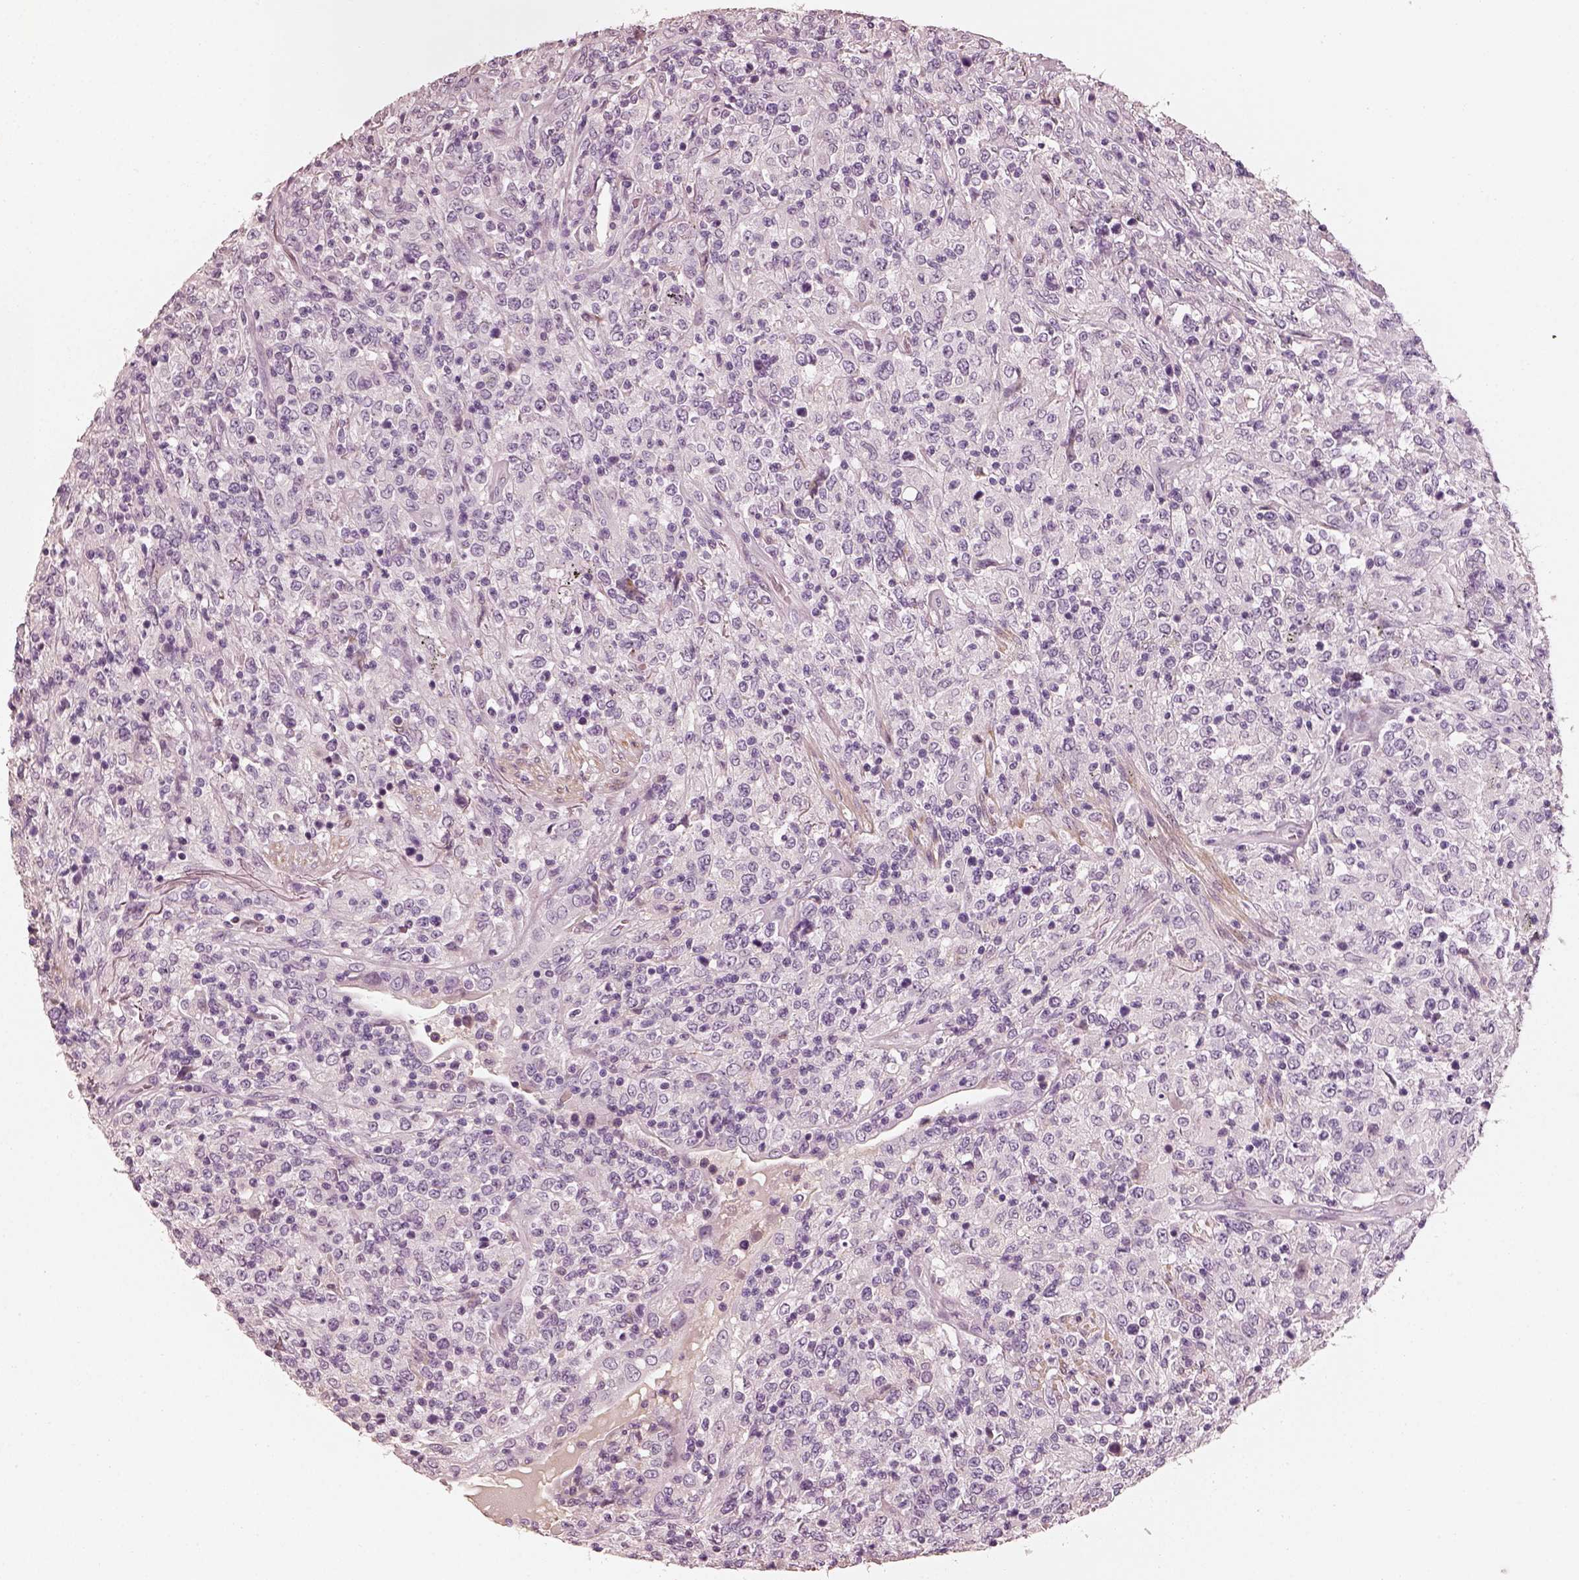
{"staining": {"intensity": "negative", "quantity": "none", "location": "none"}, "tissue": "lymphoma", "cell_type": "Tumor cells", "image_type": "cancer", "snomed": [{"axis": "morphology", "description": "Malignant lymphoma, non-Hodgkin's type, High grade"}, {"axis": "topography", "description": "Lung"}], "caption": "IHC photomicrograph of neoplastic tissue: lymphoma stained with DAB demonstrates no significant protein staining in tumor cells.", "gene": "RS1", "patient": {"sex": "male", "age": 79}}